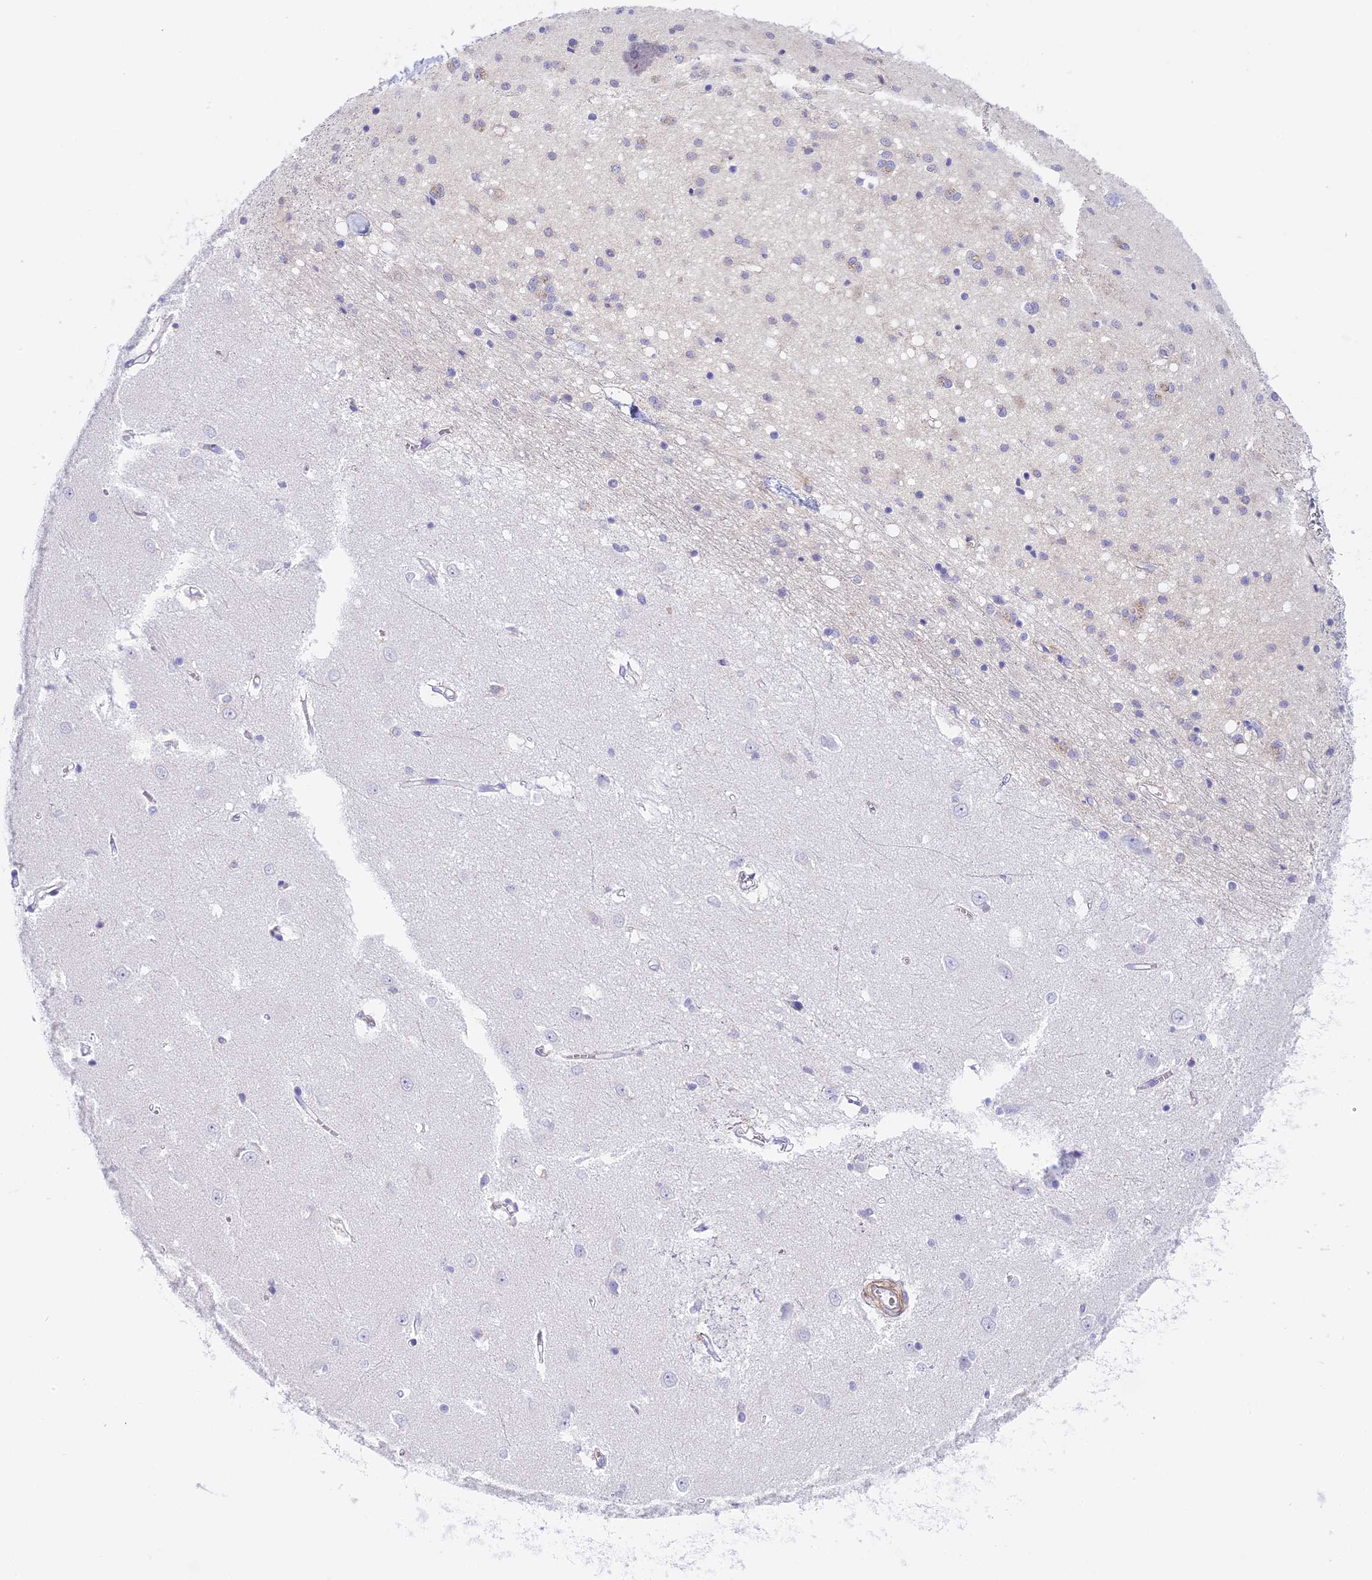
{"staining": {"intensity": "negative", "quantity": "none", "location": "none"}, "tissue": "caudate", "cell_type": "Glial cells", "image_type": "normal", "snomed": [{"axis": "morphology", "description": "Normal tissue, NOS"}, {"axis": "topography", "description": "Lateral ventricle wall"}], "caption": "Caudate was stained to show a protein in brown. There is no significant staining in glial cells. Nuclei are stained in blue.", "gene": "HOMER3", "patient": {"sex": "male", "age": 37}}